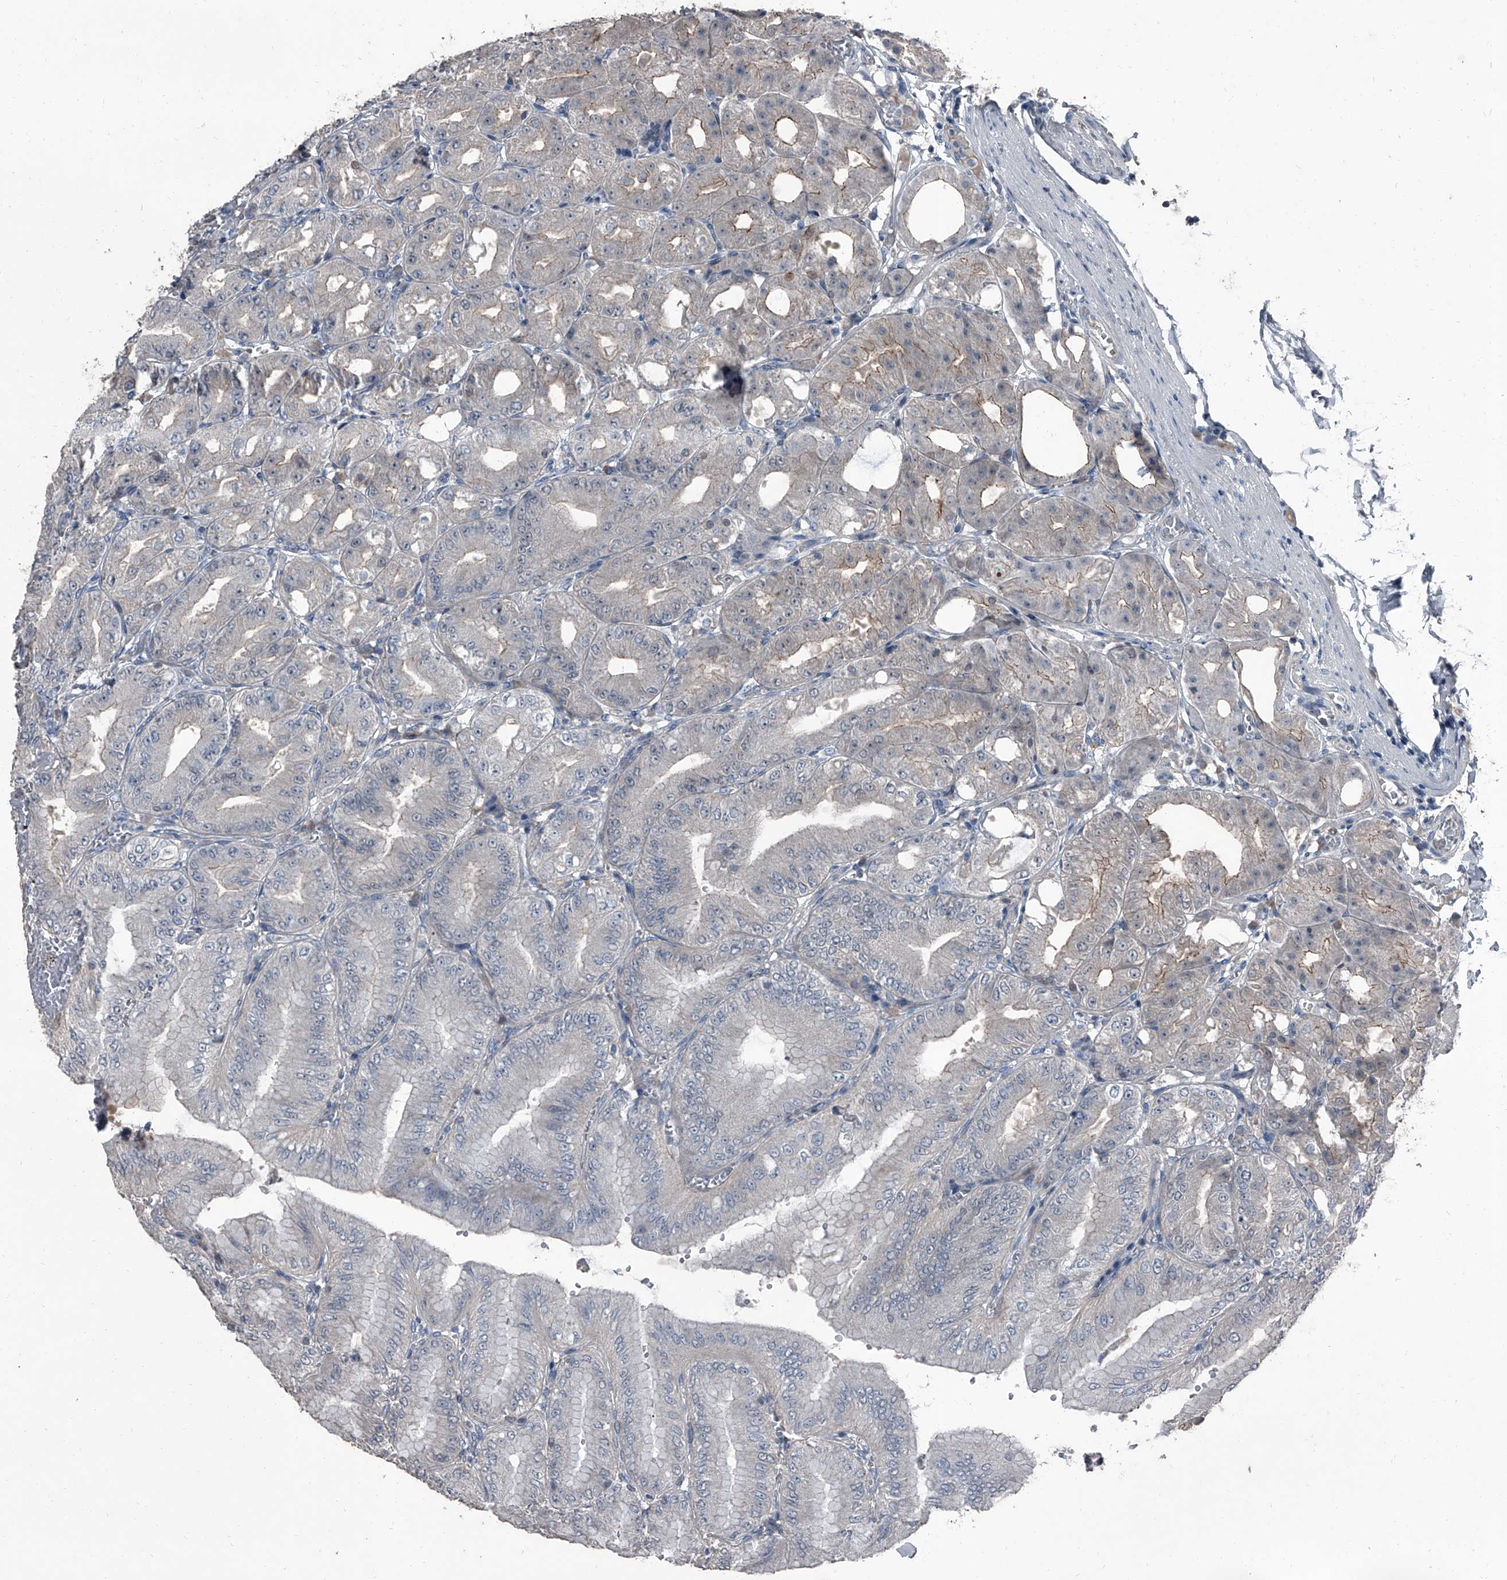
{"staining": {"intensity": "moderate", "quantity": "<25%", "location": "cytoplasmic/membranous"}, "tissue": "stomach", "cell_type": "Glandular cells", "image_type": "normal", "snomed": [{"axis": "morphology", "description": "Normal tissue, NOS"}, {"axis": "topography", "description": "Stomach, lower"}], "caption": "A low amount of moderate cytoplasmic/membranous positivity is seen in about <25% of glandular cells in normal stomach.", "gene": "OARD1", "patient": {"sex": "male", "age": 71}}